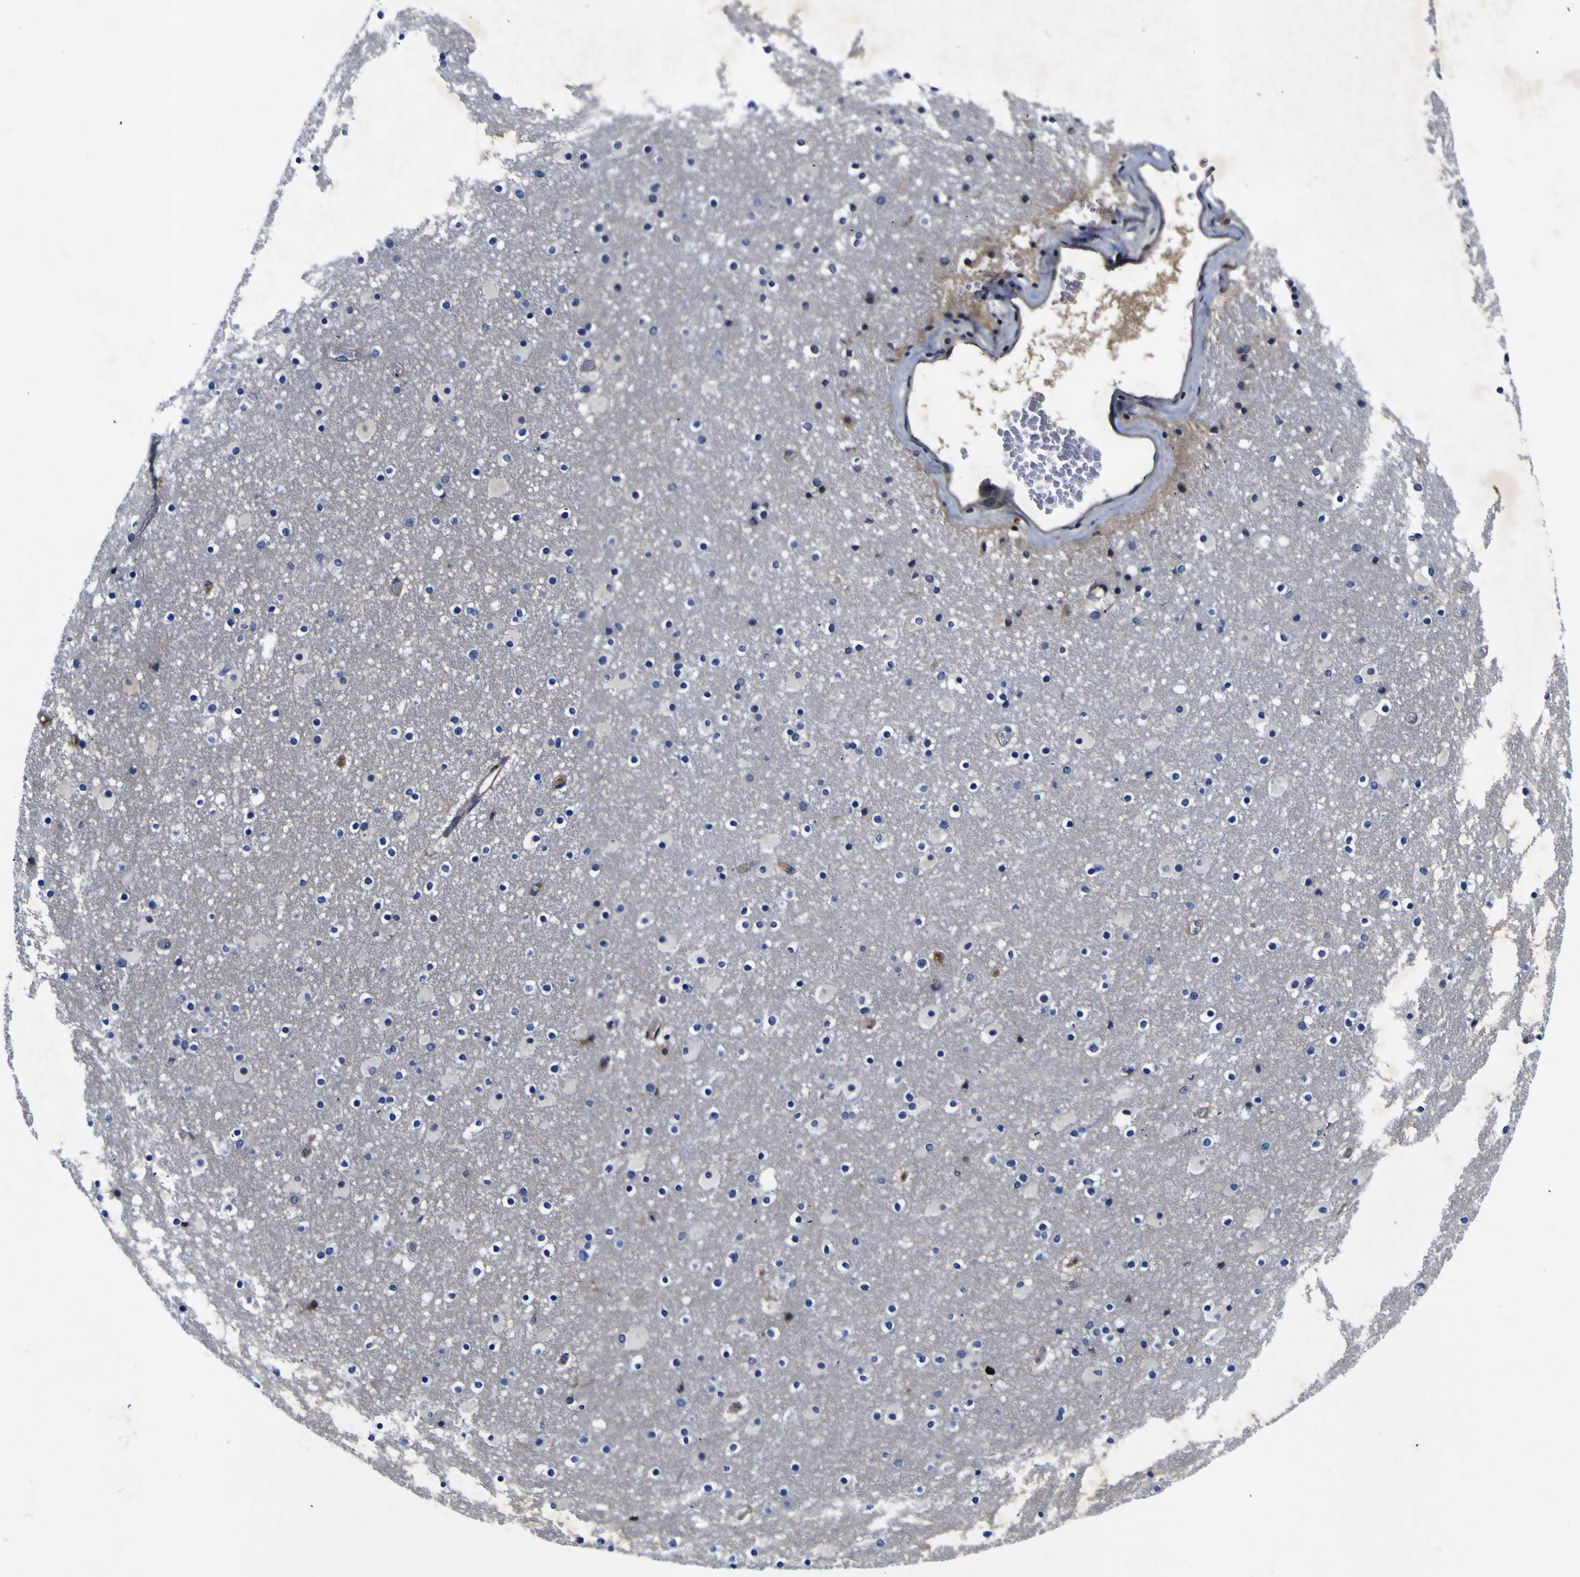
{"staining": {"intensity": "negative", "quantity": "none", "location": "none"}, "tissue": "caudate", "cell_type": "Glial cells", "image_type": "normal", "snomed": [{"axis": "morphology", "description": "Normal tissue, NOS"}, {"axis": "topography", "description": "Lateral ventricle wall"}], "caption": "Immunohistochemistry (IHC) of unremarkable caudate reveals no positivity in glial cells.", "gene": "VASN", "patient": {"sex": "male", "age": 45}}